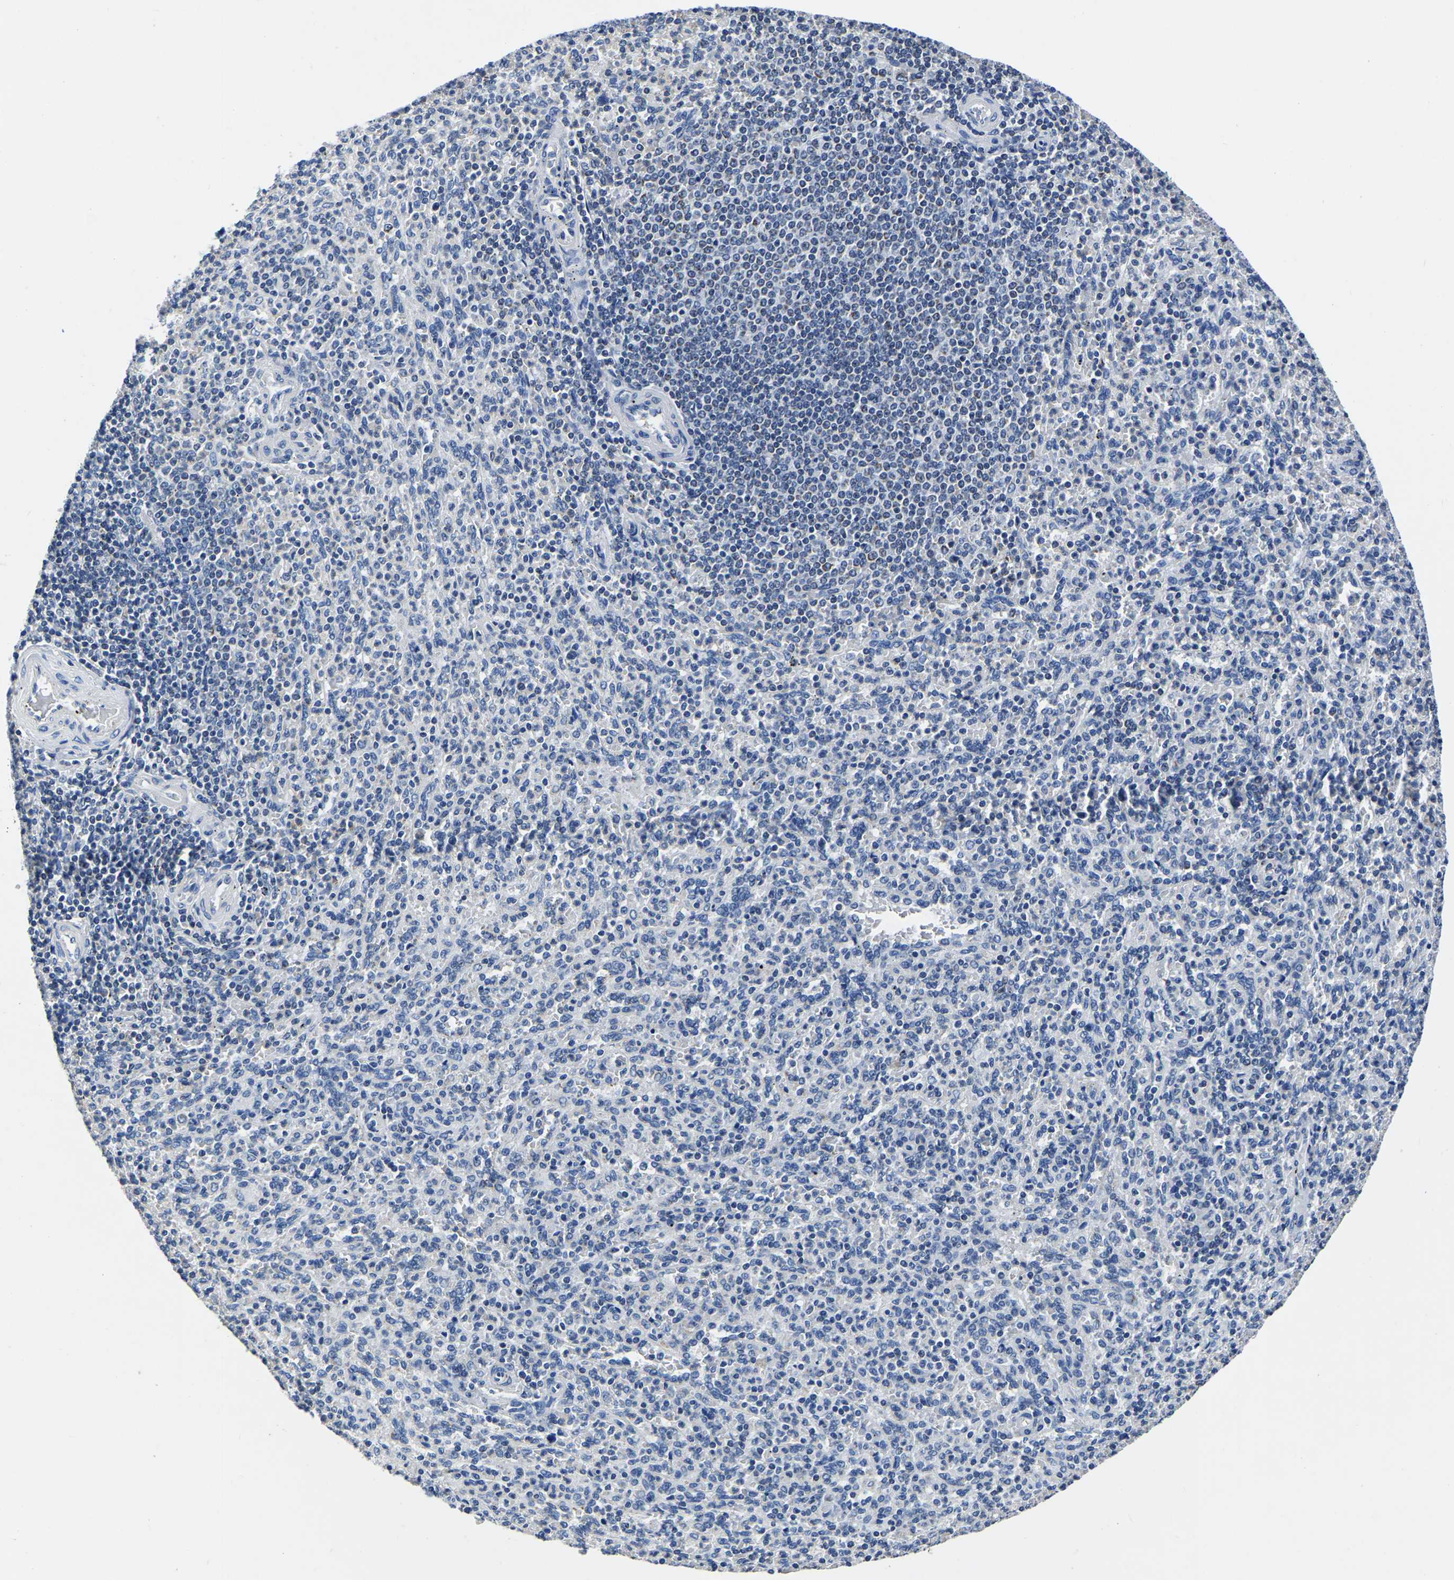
{"staining": {"intensity": "negative", "quantity": "none", "location": "none"}, "tissue": "spleen", "cell_type": "Cells in red pulp", "image_type": "normal", "snomed": [{"axis": "morphology", "description": "Normal tissue, NOS"}, {"axis": "topography", "description": "Spleen"}], "caption": "IHC of normal spleen reveals no staining in cells in red pulp. (Stains: DAB (3,3'-diaminobenzidine) IHC with hematoxylin counter stain, Microscopy: brightfield microscopy at high magnification).", "gene": "FGD5", "patient": {"sex": "male", "age": 36}}